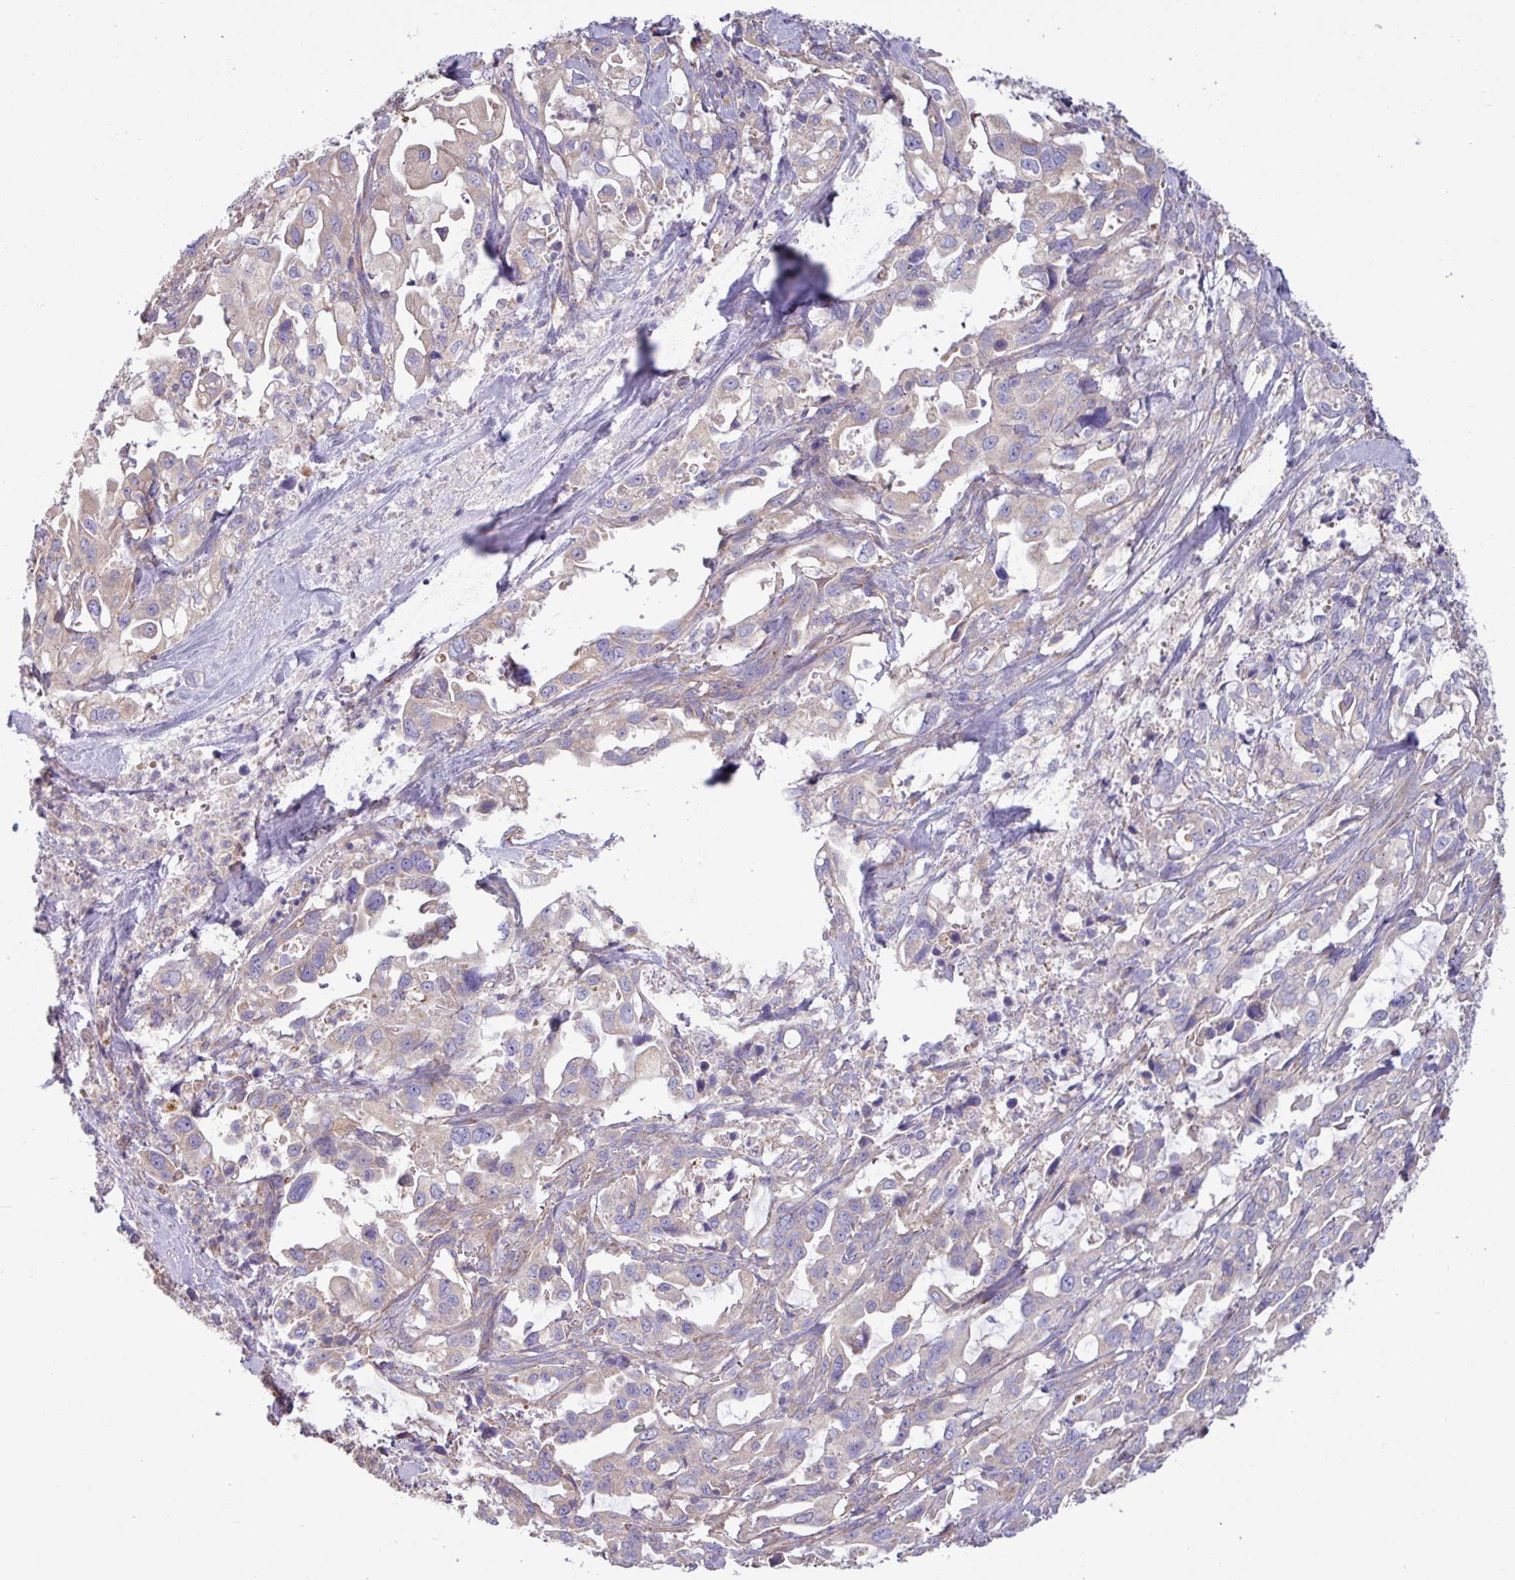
{"staining": {"intensity": "negative", "quantity": "none", "location": "none"}, "tissue": "pancreatic cancer", "cell_type": "Tumor cells", "image_type": "cancer", "snomed": [{"axis": "morphology", "description": "Adenocarcinoma, NOS"}, {"axis": "topography", "description": "Pancreas"}], "caption": "Immunohistochemistry image of human pancreatic cancer stained for a protein (brown), which exhibits no positivity in tumor cells.", "gene": "PPM1J", "patient": {"sex": "female", "age": 61}}